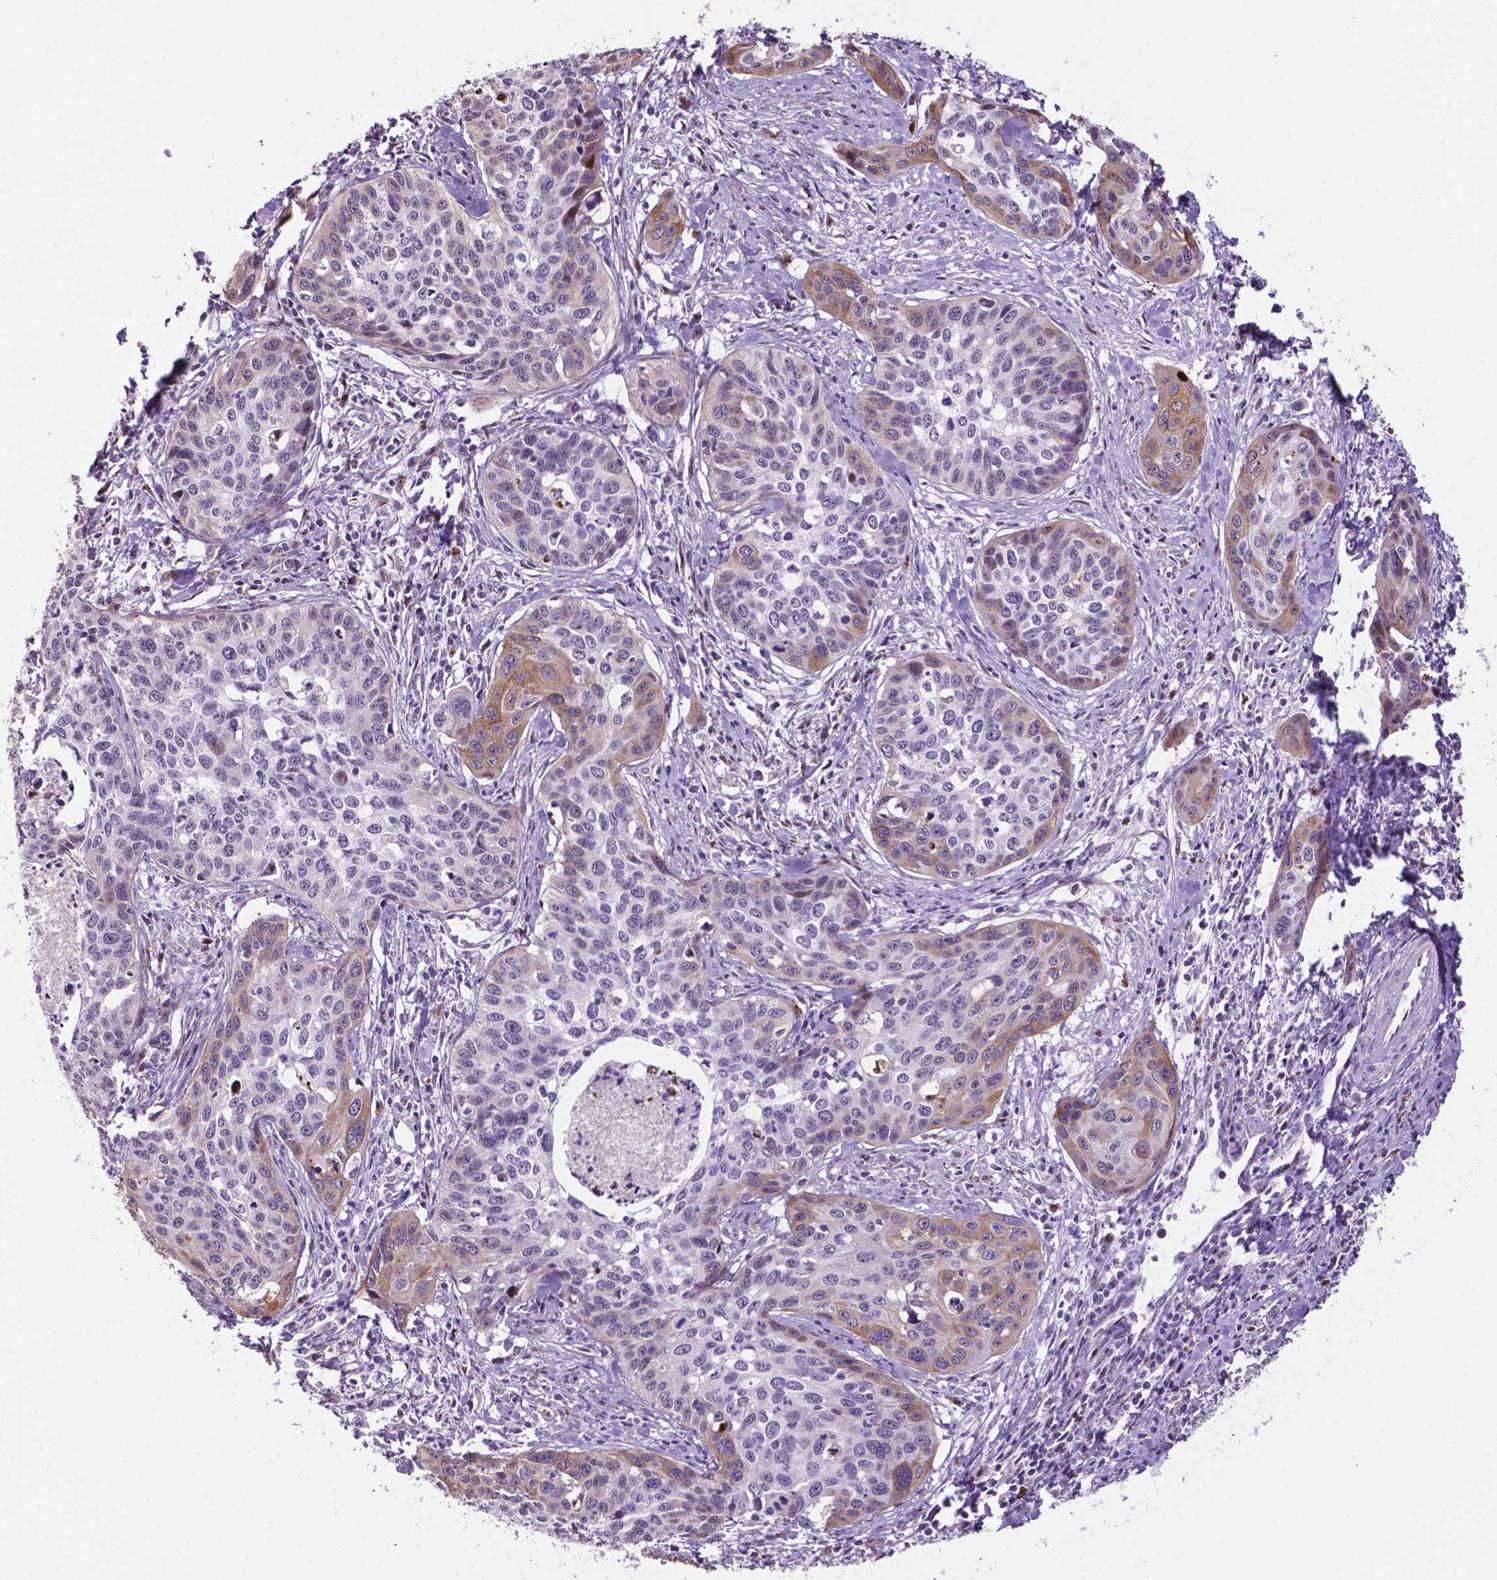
{"staining": {"intensity": "moderate", "quantity": "<25%", "location": "cytoplasmic/membranous"}, "tissue": "cervical cancer", "cell_type": "Tumor cells", "image_type": "cancer", "snomed": [{"axis": "morphology", "description": "Squamous cell carcinoma, NOS"}, {"axis": "topography", "description": "Cervix"}], "caption": "Cervical squamous cell carcinoma tissue shows moderate cytoplasmic/membranous positivity in about <25% of tumor cells, visualized by immunohistochemistry.", "gene": "SMAD3", "patient": {"sex": "female", "age": 31}}